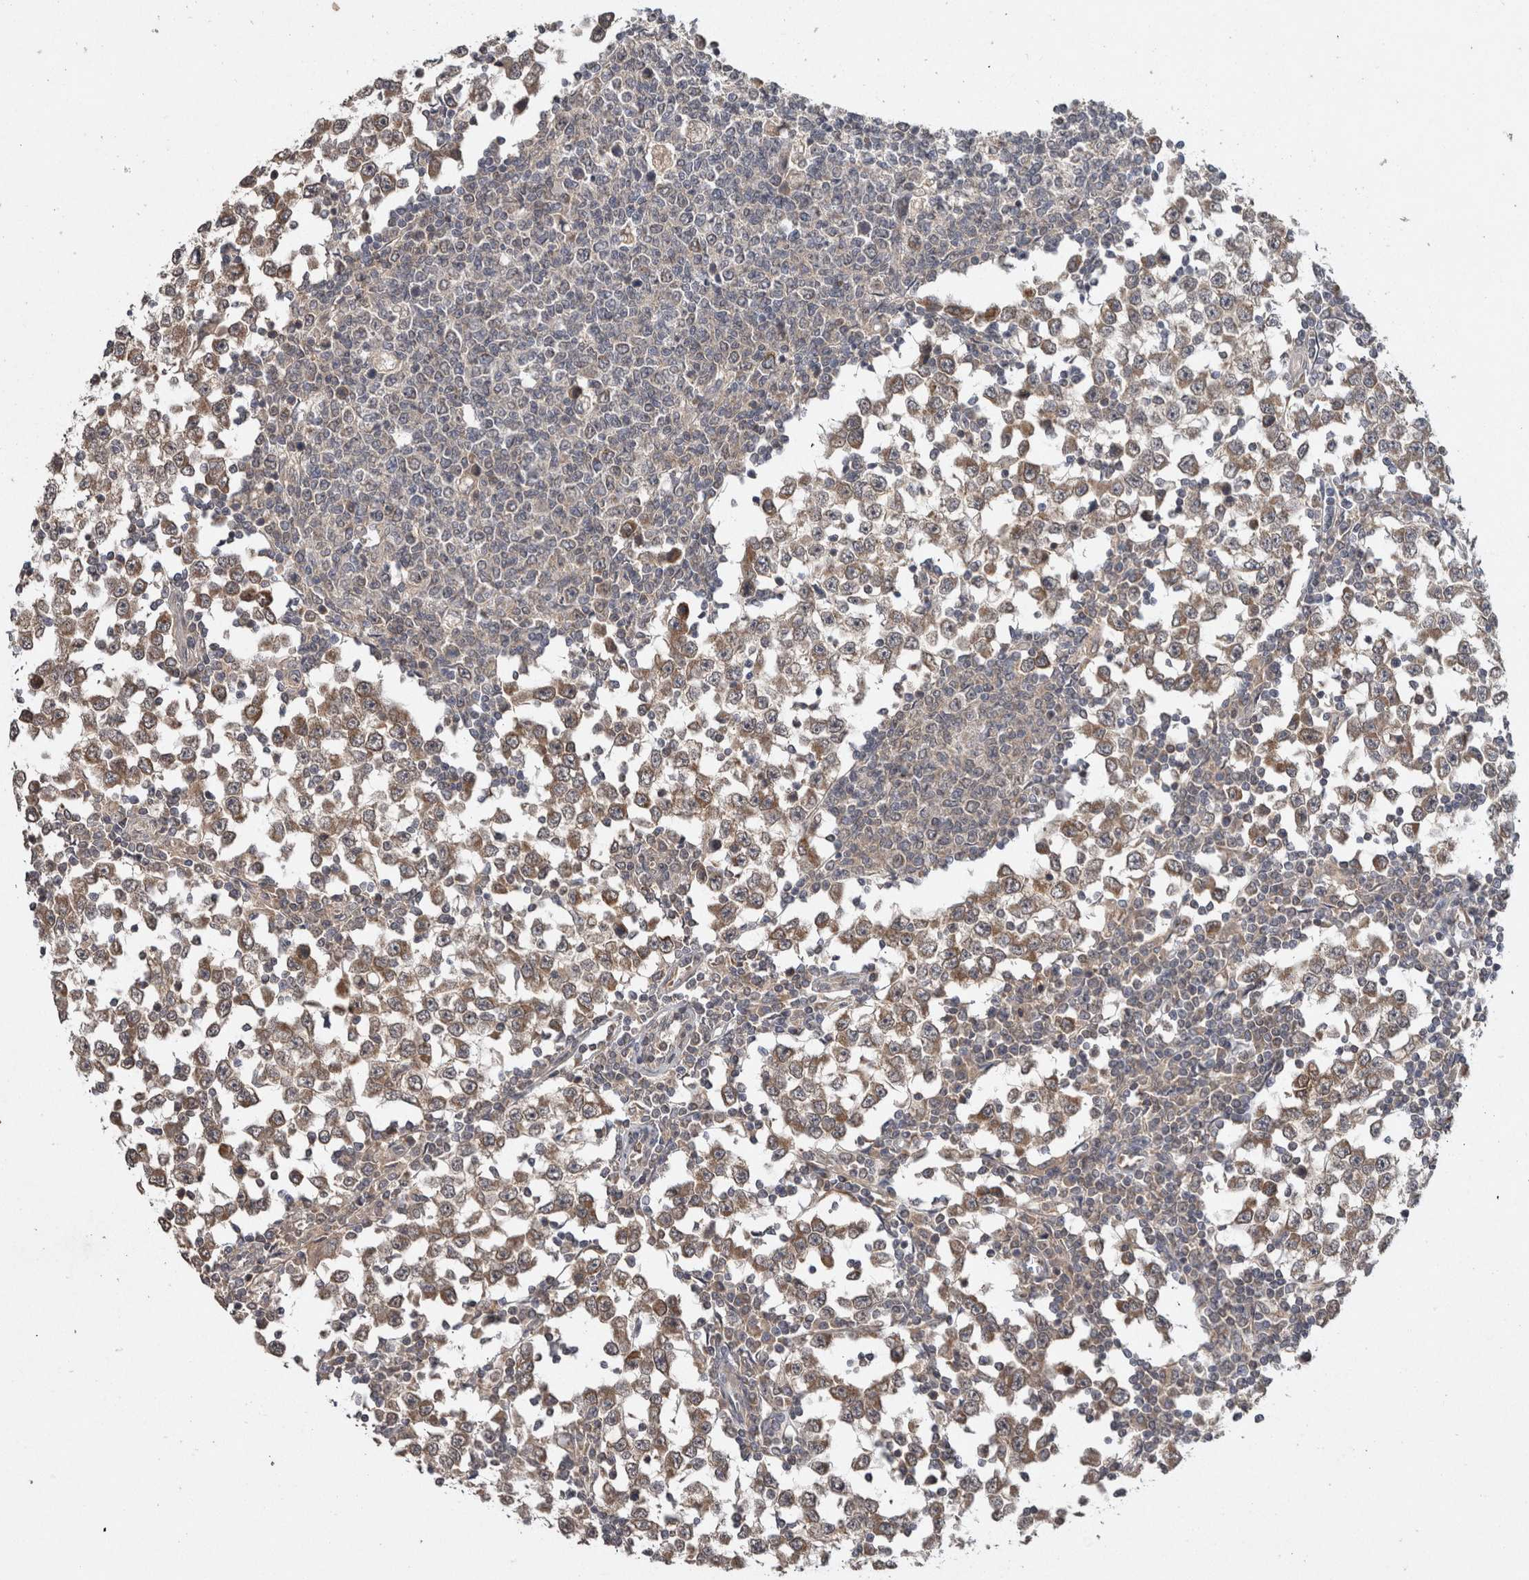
{"staining": {"intensity": "weak", "quantity": ">75%", "location": "cytoplasmic/membranous"}, "tissue": "testis cancer", "cell_type": "Tumor cells", "image_type": "cancer", "snomed": [{"axis": "morphology", "description": "Seminoma, NOS"}, {"axis": "topography", "description": "Testis"}], "caption": "Seminoma (testis) was stained to show a protein in brown. There is low levels of weak cytoplasmic/membranous positivity in about >75% of tumor cells.", "gene": "HMOX2", "patient": {"sex": "male", "age": 65}}